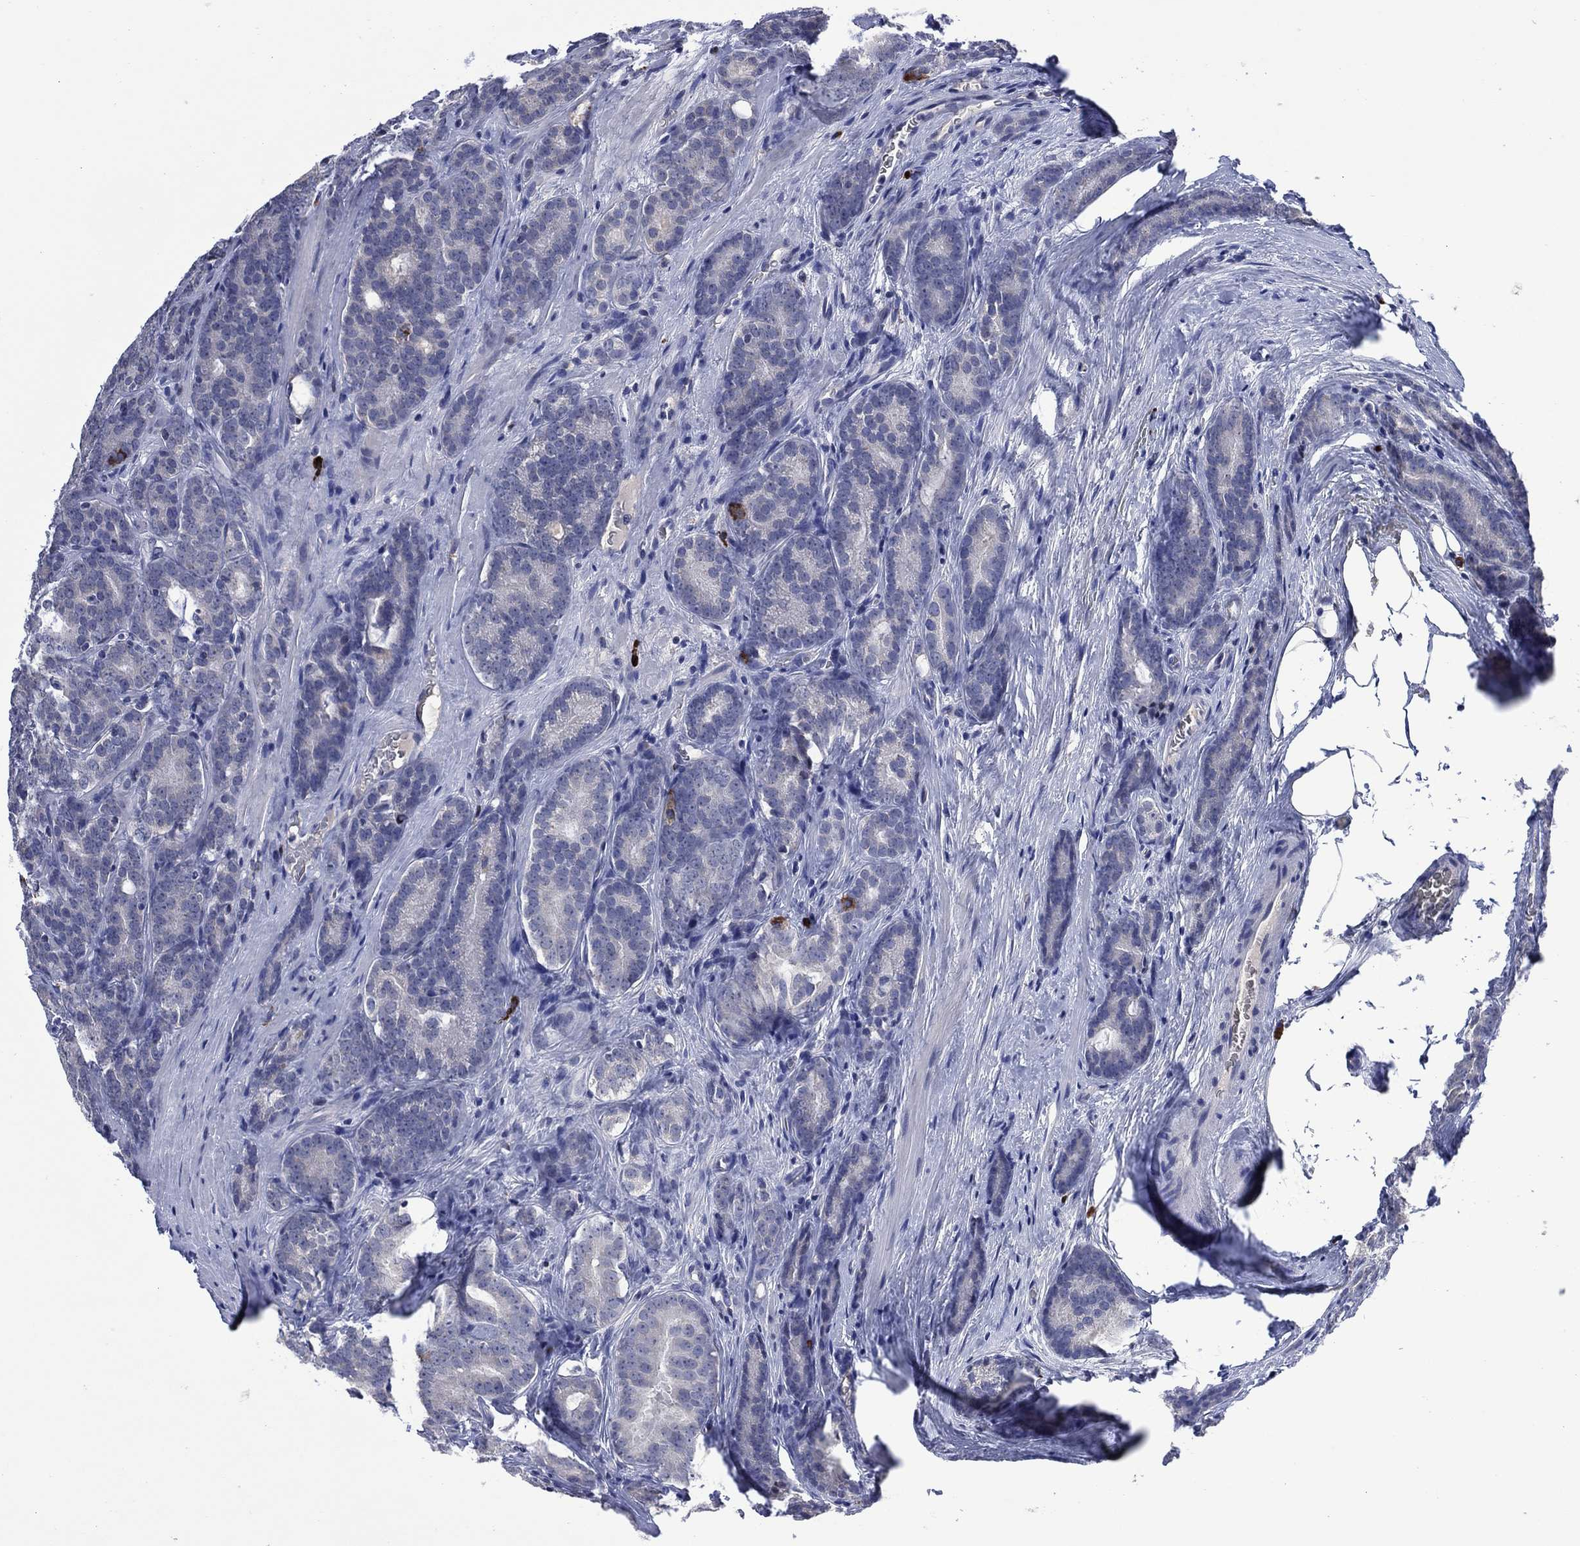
{"staining": {"intensity": "negative", "quantity": "none", "location": "none"}, "tissue": "prostate cancer", "cell_type": "Tumor cells", "image_type": "cancer", "snomed": [{"axis": "morphology", "description": "Adenocarcinoma, NOS"}, {"axis": "topography", "description": "Prostate"}], "caption": "An immunohistochemistry (IHC) image of prostate cancer (adenocarcinoma) is shown. There is no staining in tumor cells of prostate cancer (adenocarcinoma).", "gene": "USP26", "patient": {"sex": "male", "age": 71}}